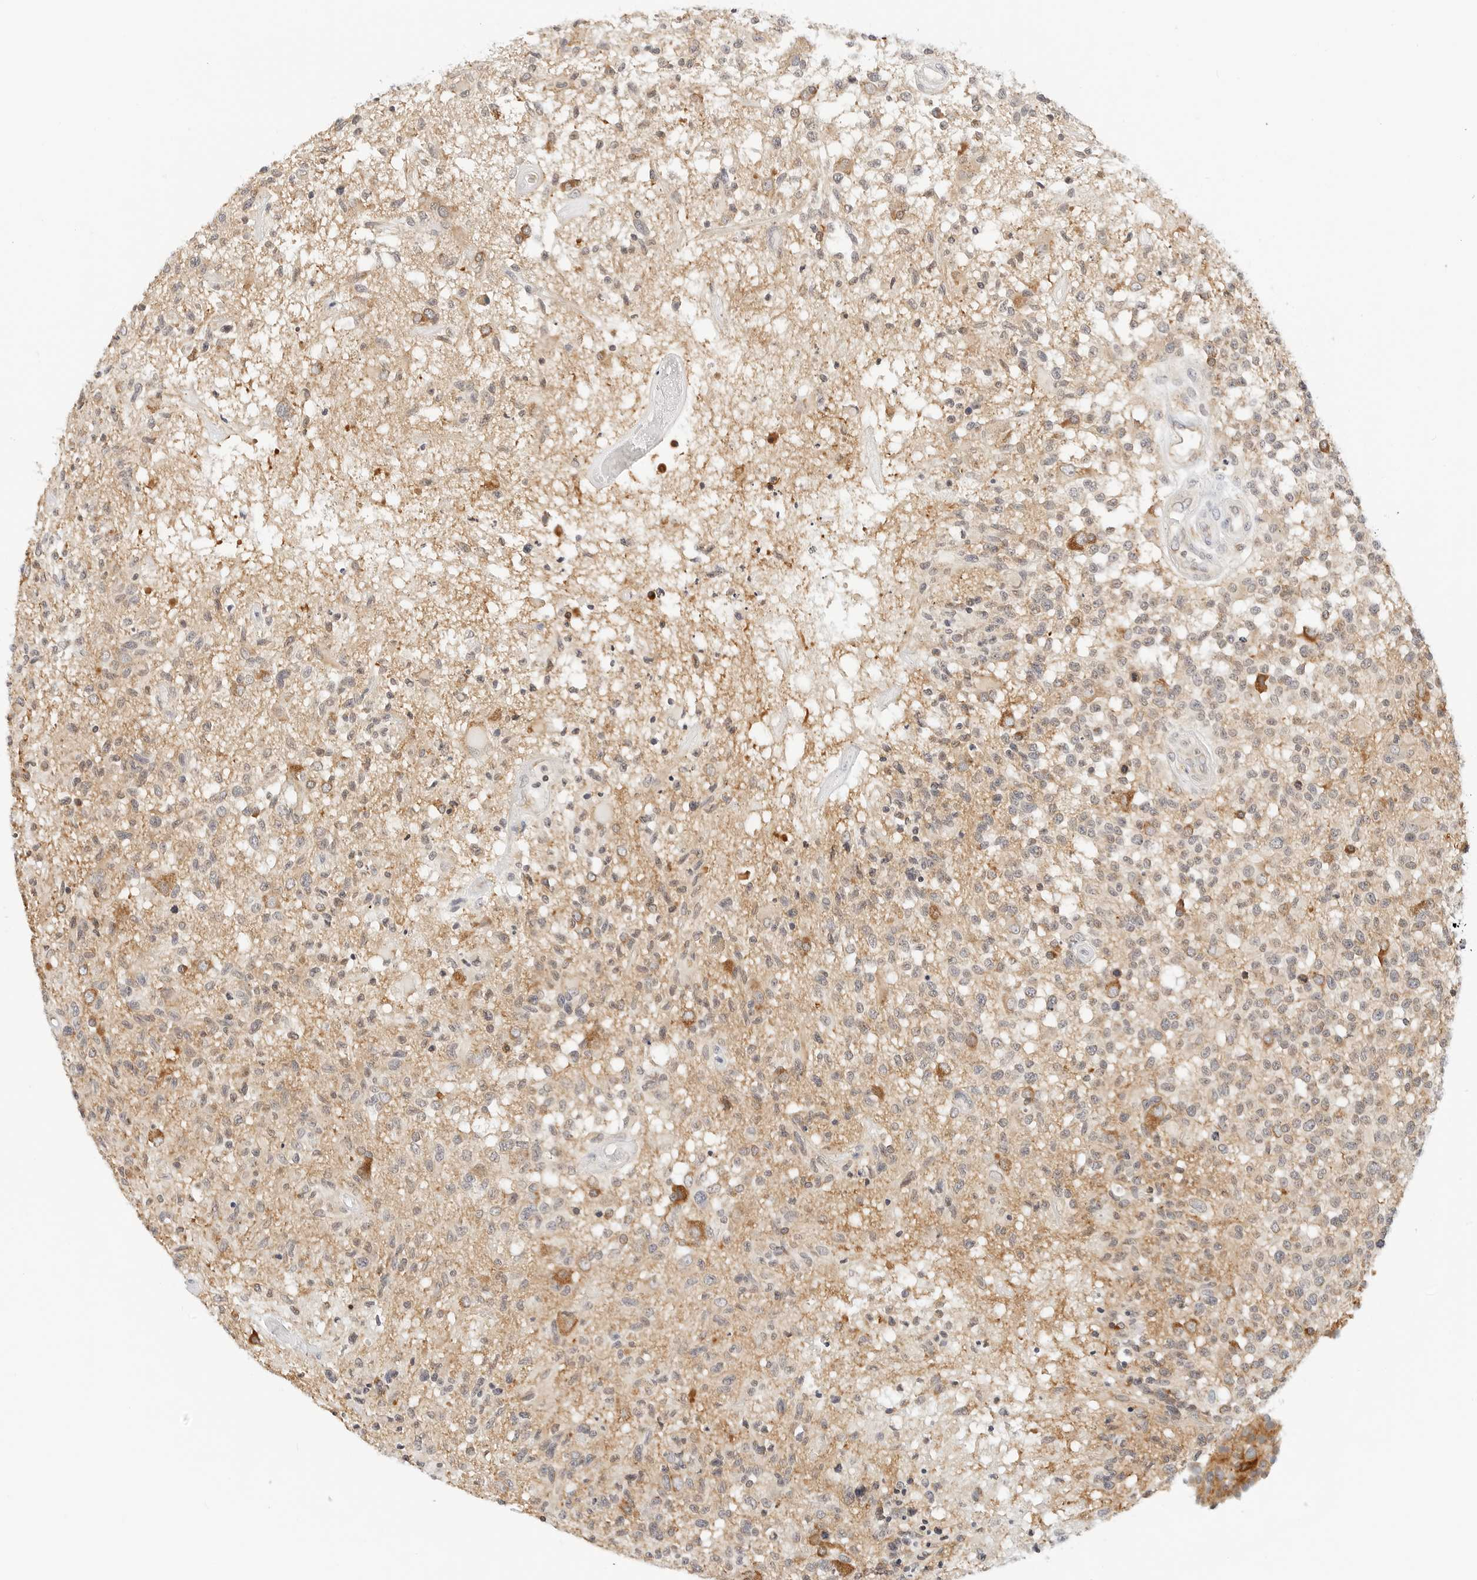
{"staining": {"intensity": "weak", "quantity": "25%-75%", "location": "cytoplasmic/membranous"}, "tissue": "glioma", "cell_type": "Tumor cells", "image_type": "cancer", "snomed": [{"axis": "morphology", "description": "Glioma, malignant, High grade"}, {"axis": "morphology", "description": "Glioblastoma, NOS"}, {"axis": "topography", "description": "Brain"}], "caption": "Weak cytoplasmic/membranous staining for a protein is present in approximately 25%-75% of tumor cells of glioma using IHC.", "gene": "ATL1", "patient": {"sex": "male", "age": 60}}